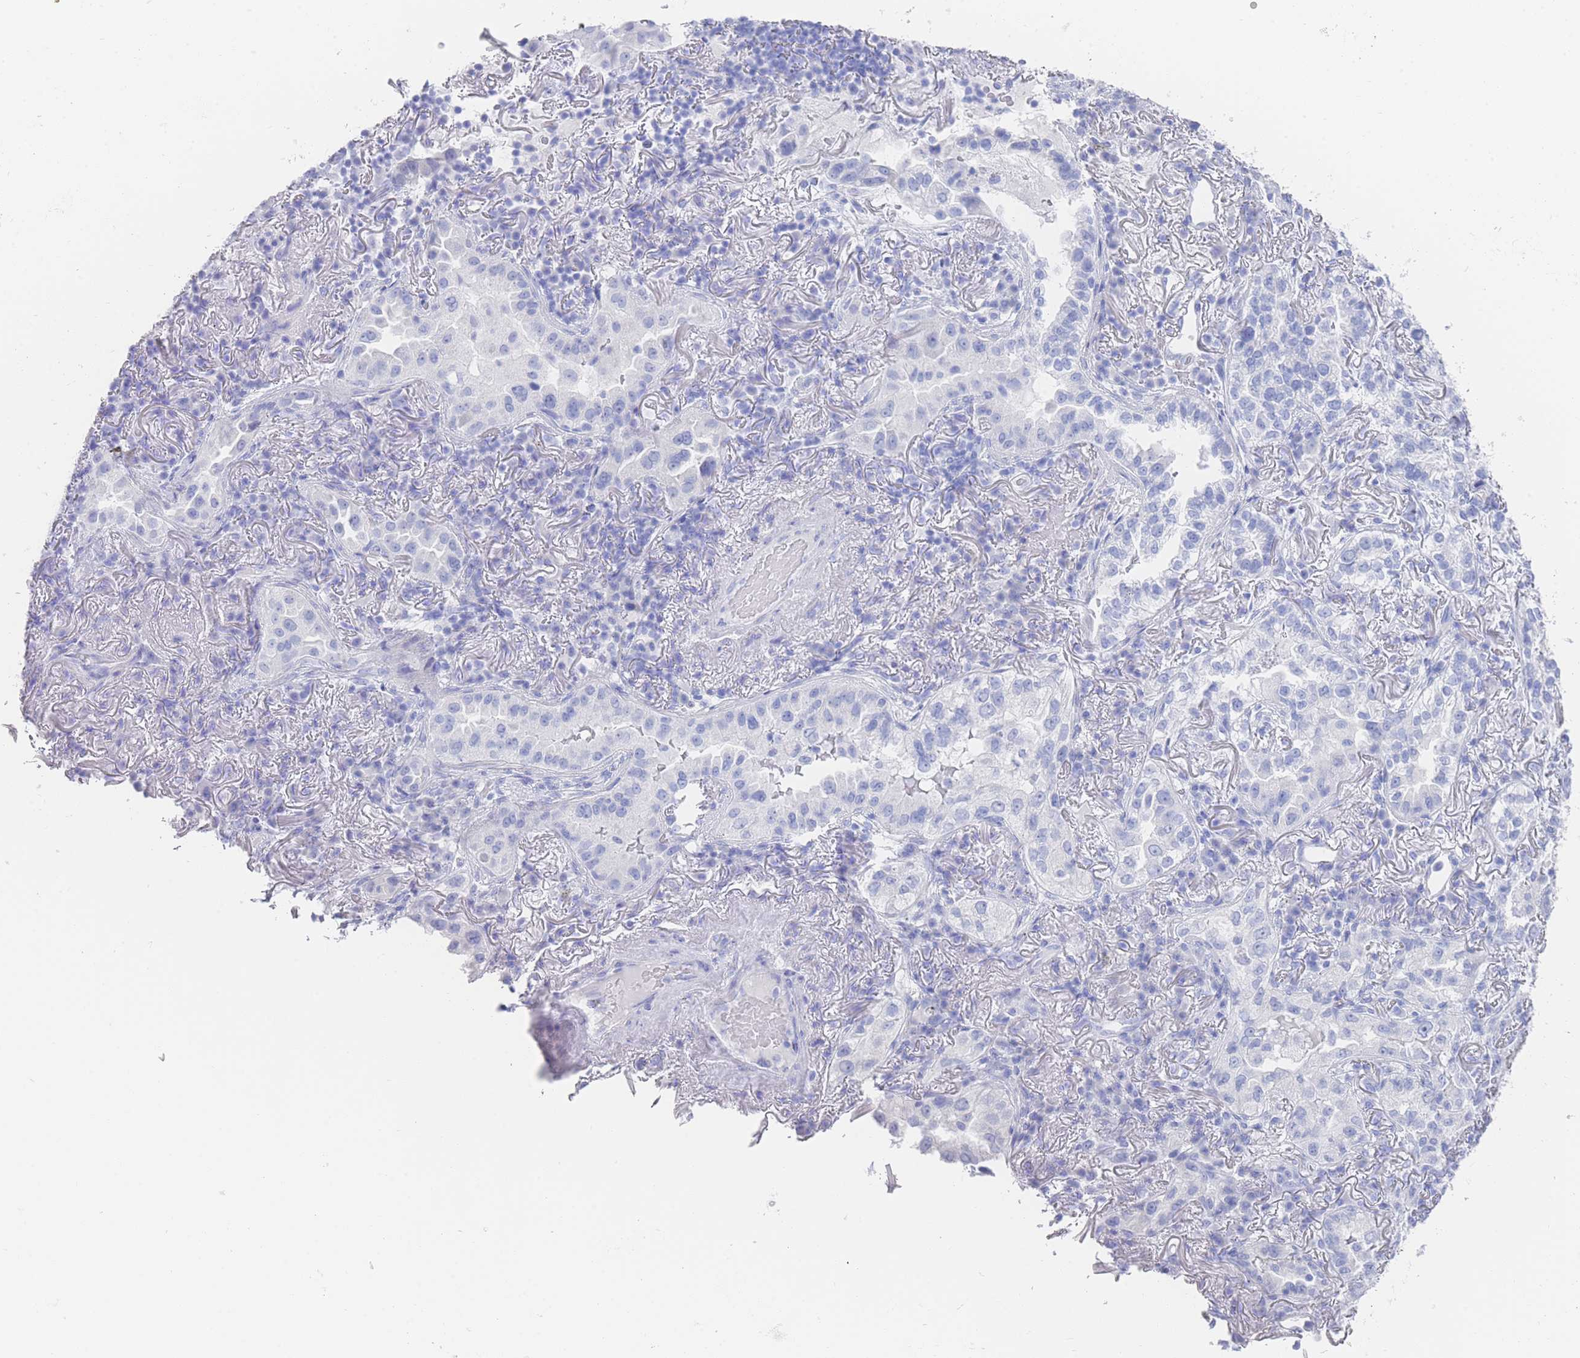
{"staining": {"intensity": "negative", "quantity": "none", "location": "none"}, "tissue": "lung cancer", "cell_type": "Tumor cells", "image_type": "cancer", "snomed": [{"axis": "morphology", "description": "Adenocarcinoma, NOS"}, {"axis": "topography", "description": "Lung"}], "caption": "IHC photomicrograph of neoplastic tissue: human lung adenocarcinoma stained with DAB (3,3'-diaminobenzidine) displays no significant protein staining in tumor cells.", "gene": "LRRC37A", "patient": {"sex": "female", "age": 69}}